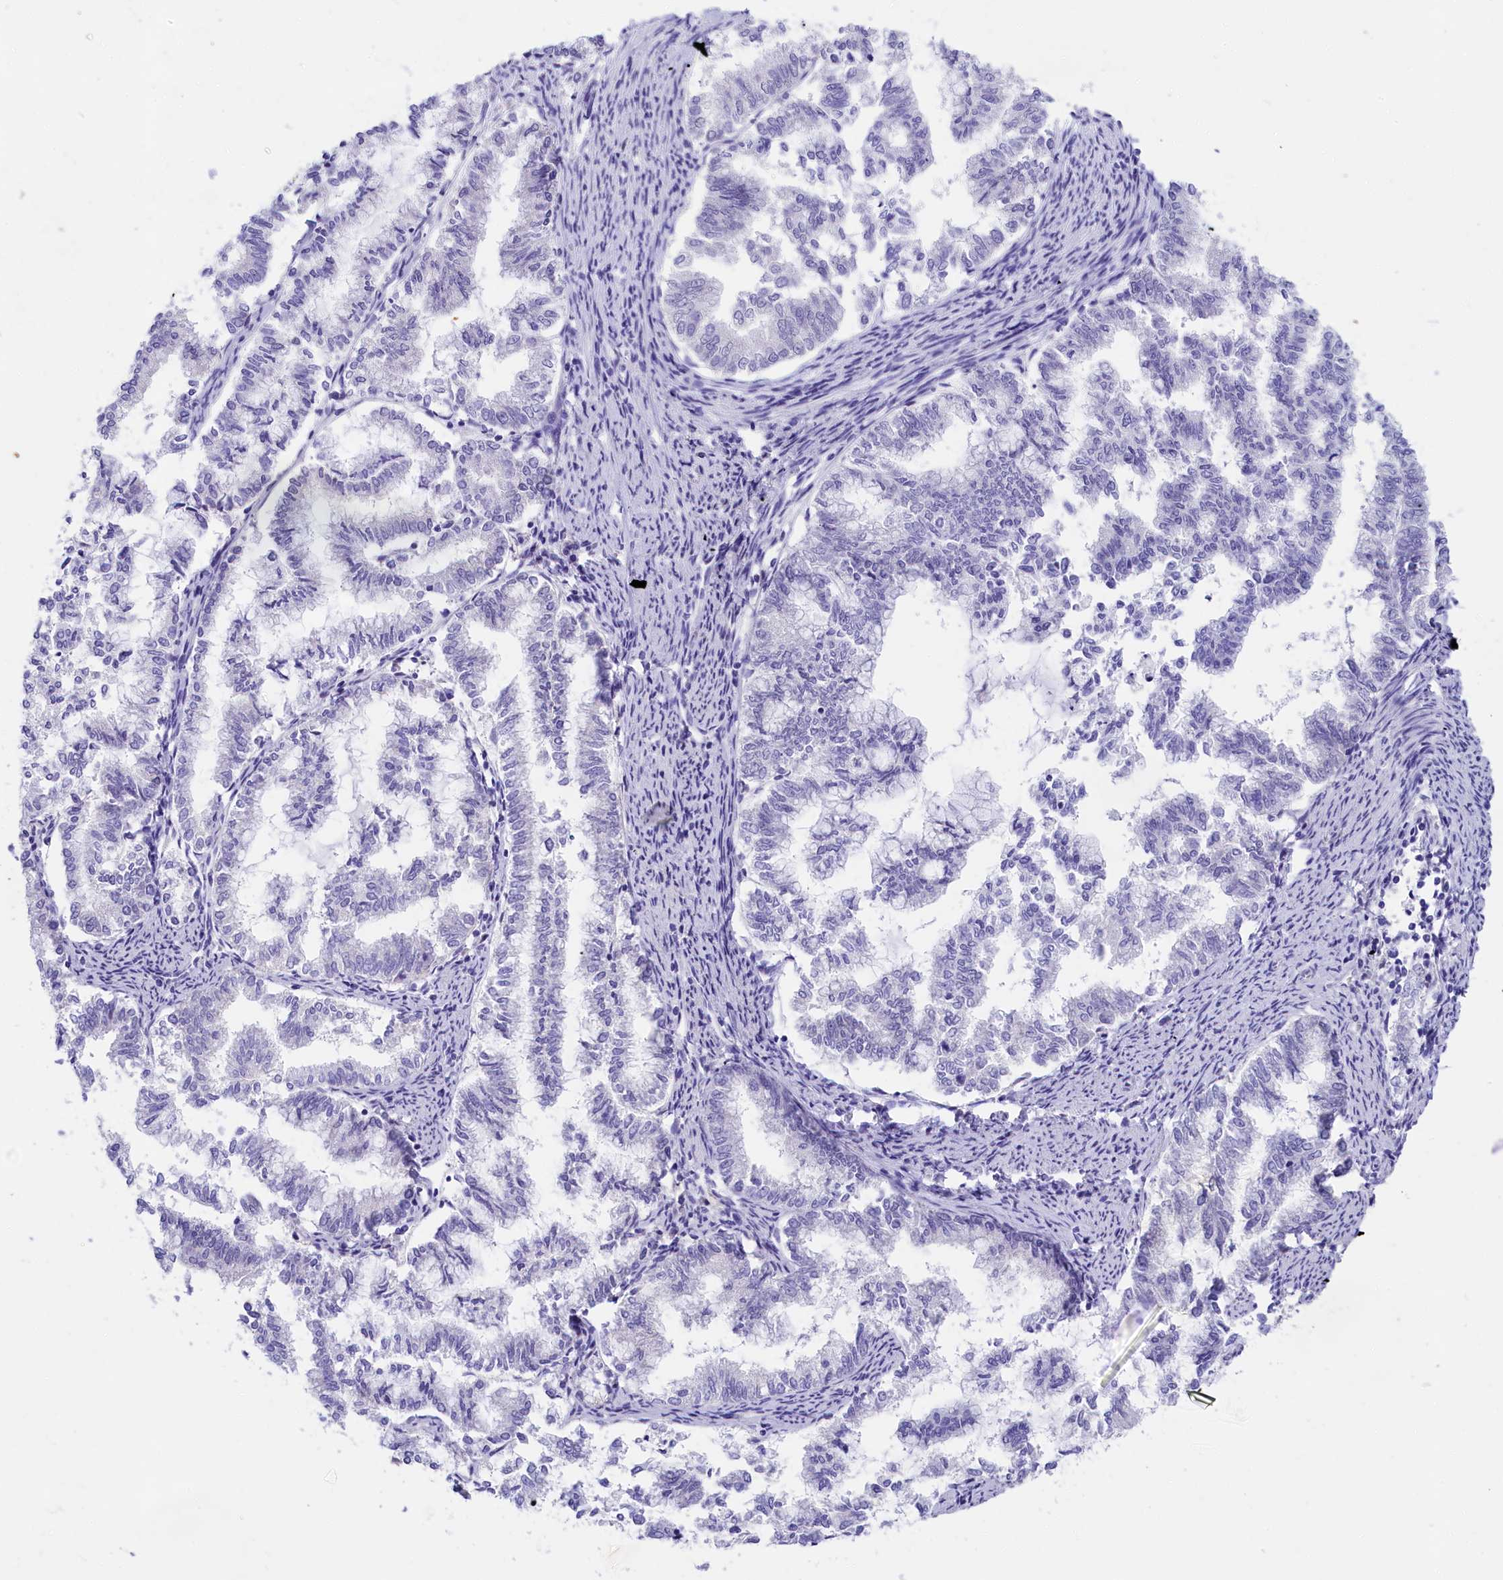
{"staining": {"intensity": "negative", "quantity": "none", "location": "none"}, "tissue": "endometrial cancer", "cell_type": "Tumor cells", "image_type": "cancer", "snomed": [{"axis": "morphology", "description": "Adenocarcinoma, NOS"}, {"axis": "topography", "description": "Endometrium"}], "caption": "Micrograph shows no protein positivity in tumor cells of endometrial cancer (adenocarcinoma) tissue. (Stains: DAB immunohistochemistry with hematoxylin counter stain, Microscopy: brightfield microscopy at high magnification).", "gene": "SULT2A1", "patient": {"sex": "female", "age": 79}}